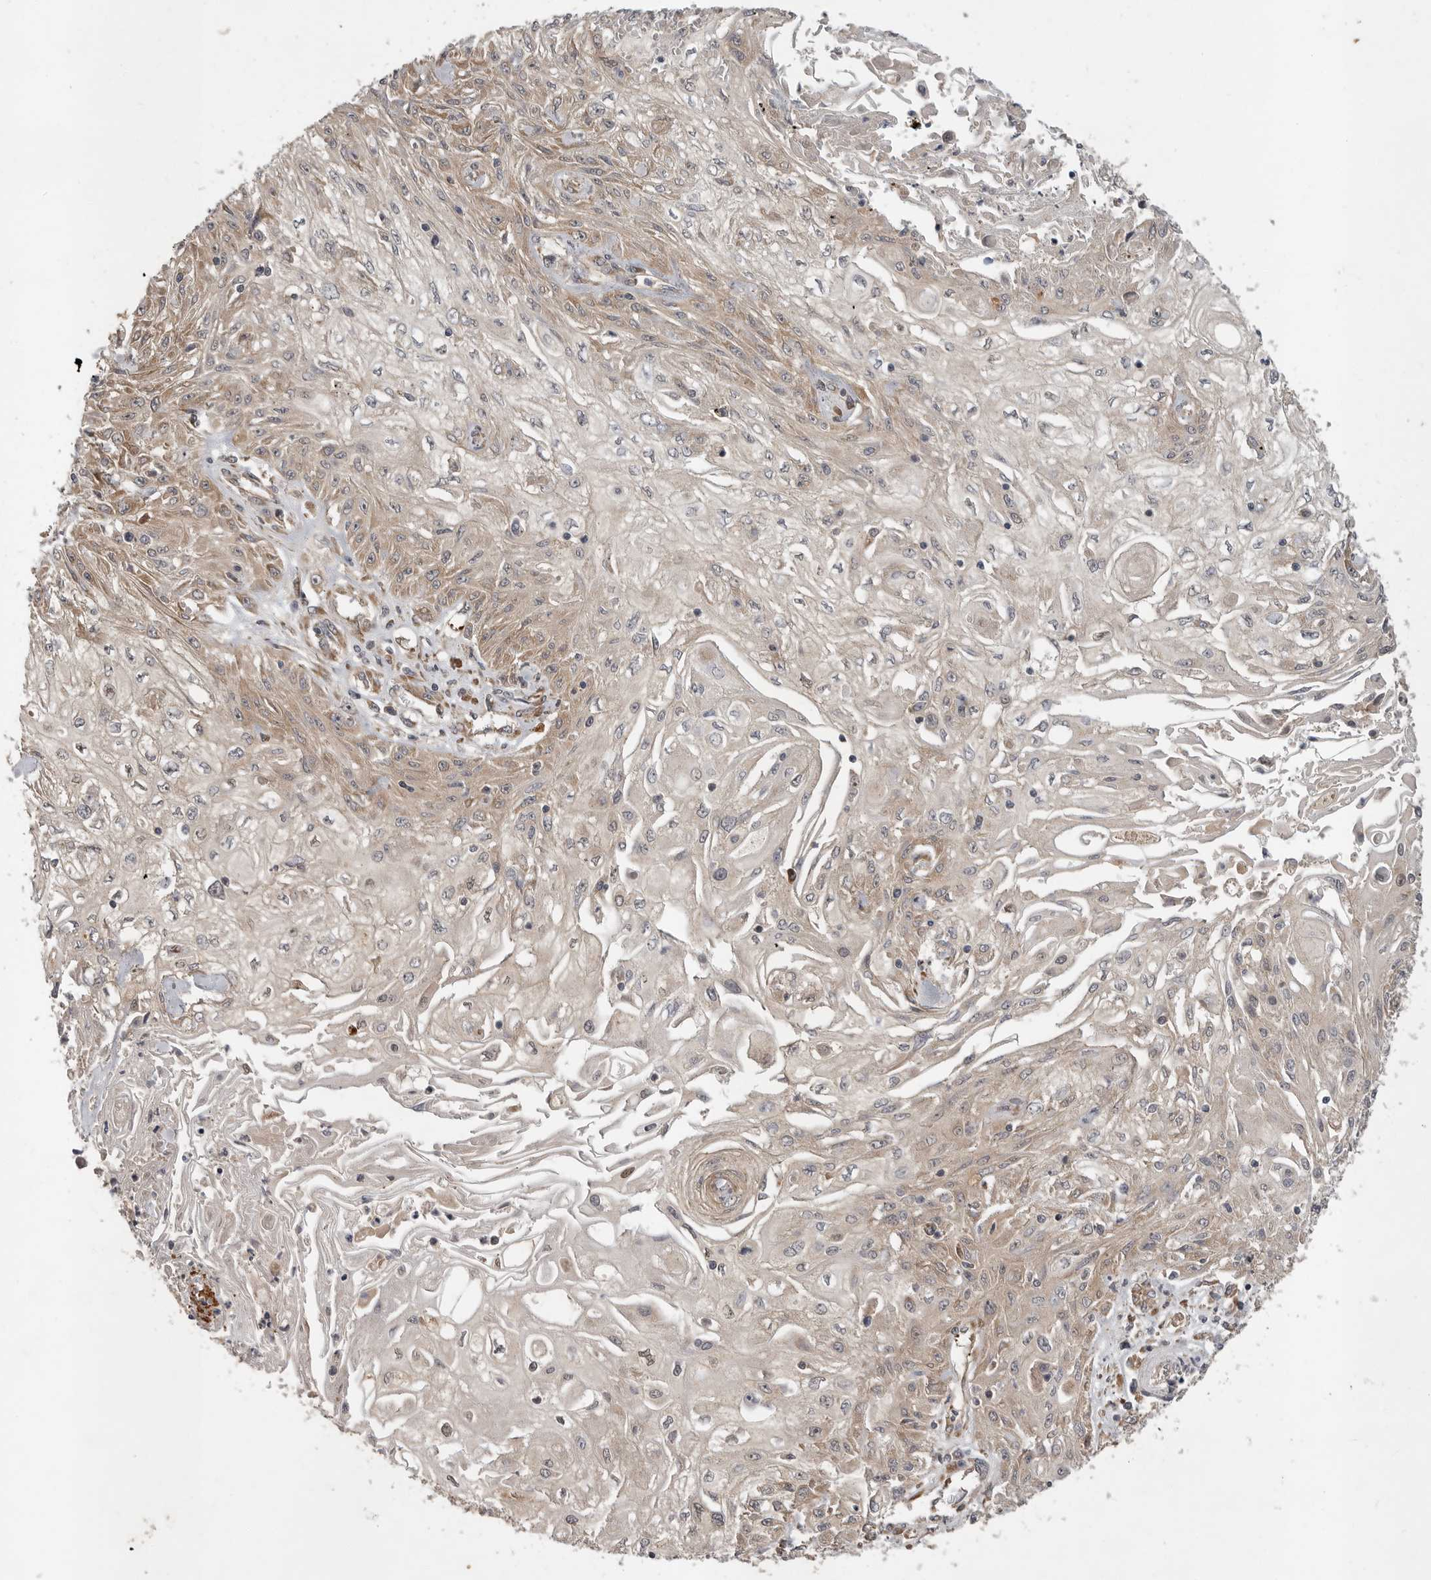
{"staining": {"intensity": "weak", "quantity": ">75%", "location": "cytoplasmic/membranous"}, "tissue": "skin cancer", "cell_type": "Tumor cells", "image_type": "cancer", "snomed": [{"axis": "morphology", "description": "Squamous cell carcinoma, NOS"}, {"axis": "morphology", "description": "Squamous cell carcinoma, metastatic, NOS"}, {"axis": "topography", "description": "Skin"}, {"axis": "topography", "description": "Lymph node"}], "caption": "Skin cancer (squamous cell carcinoma) stained with a brown dye displays weak cytoplasmic/membranous positive staining in about >75% of tumor cells.", "gene": "OSBPL9", "patient": {"sex": "male", "age": 75}}